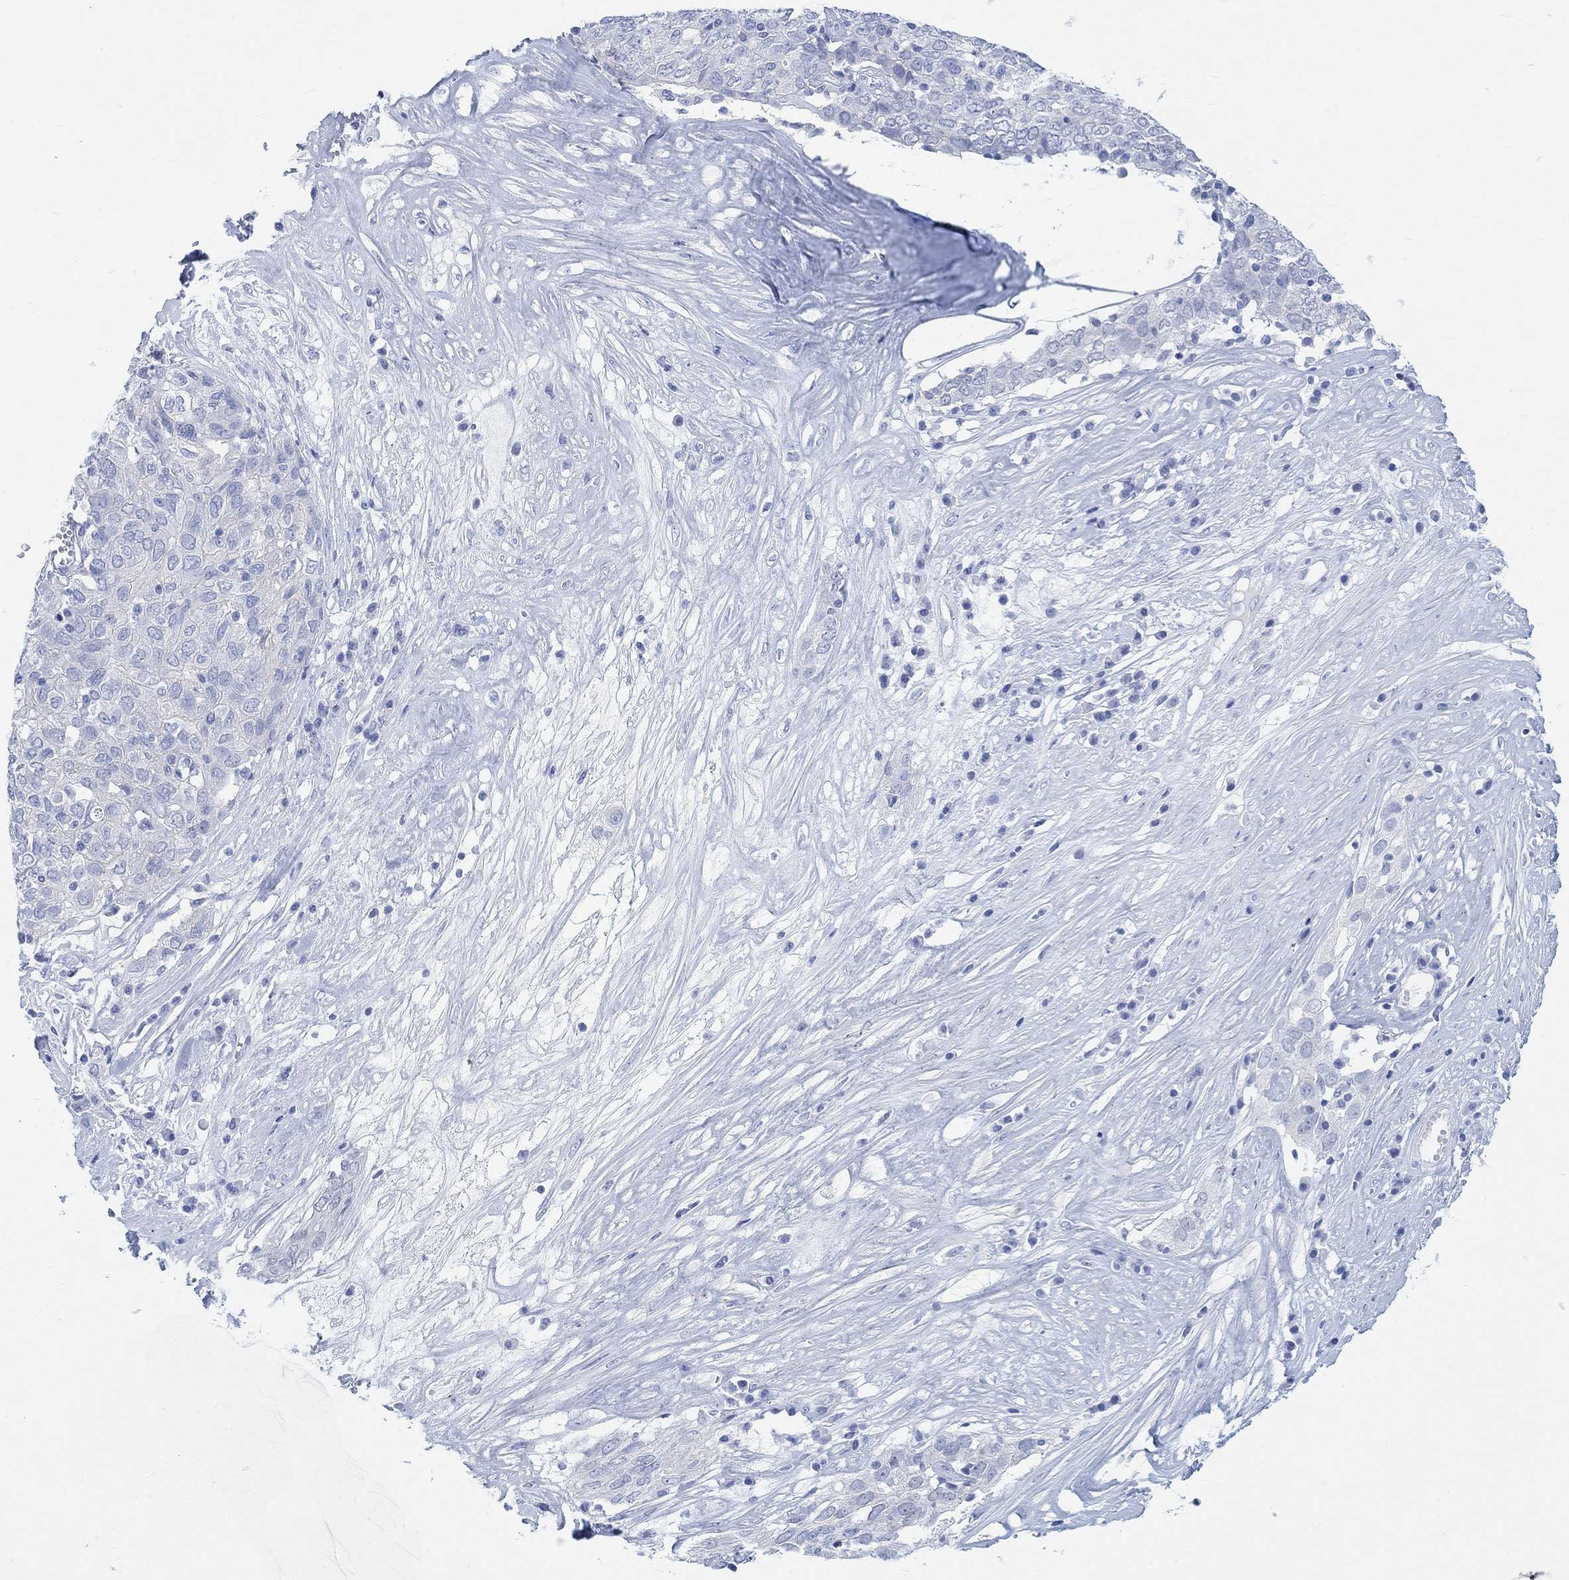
{"staining": {"intensity": "negative", "quantity": "none", "location": "none"}, "tissue": "ovarian cancer", "cell_type": "Tumor cells", "image_type": "cancer", "snomed": [{"axis": "morphology", "description": "Carcinoma, endometroid"}, {"axis": "topography", "description": "Ovary"}], "caption": "An IHC image of ovarian endometroid carcinoma is shown. There is no staining in tumor cells of ovarian endometroid carcinoma.", "gene": "ENO4", "patient": {"sex": "female", "age": 50}}